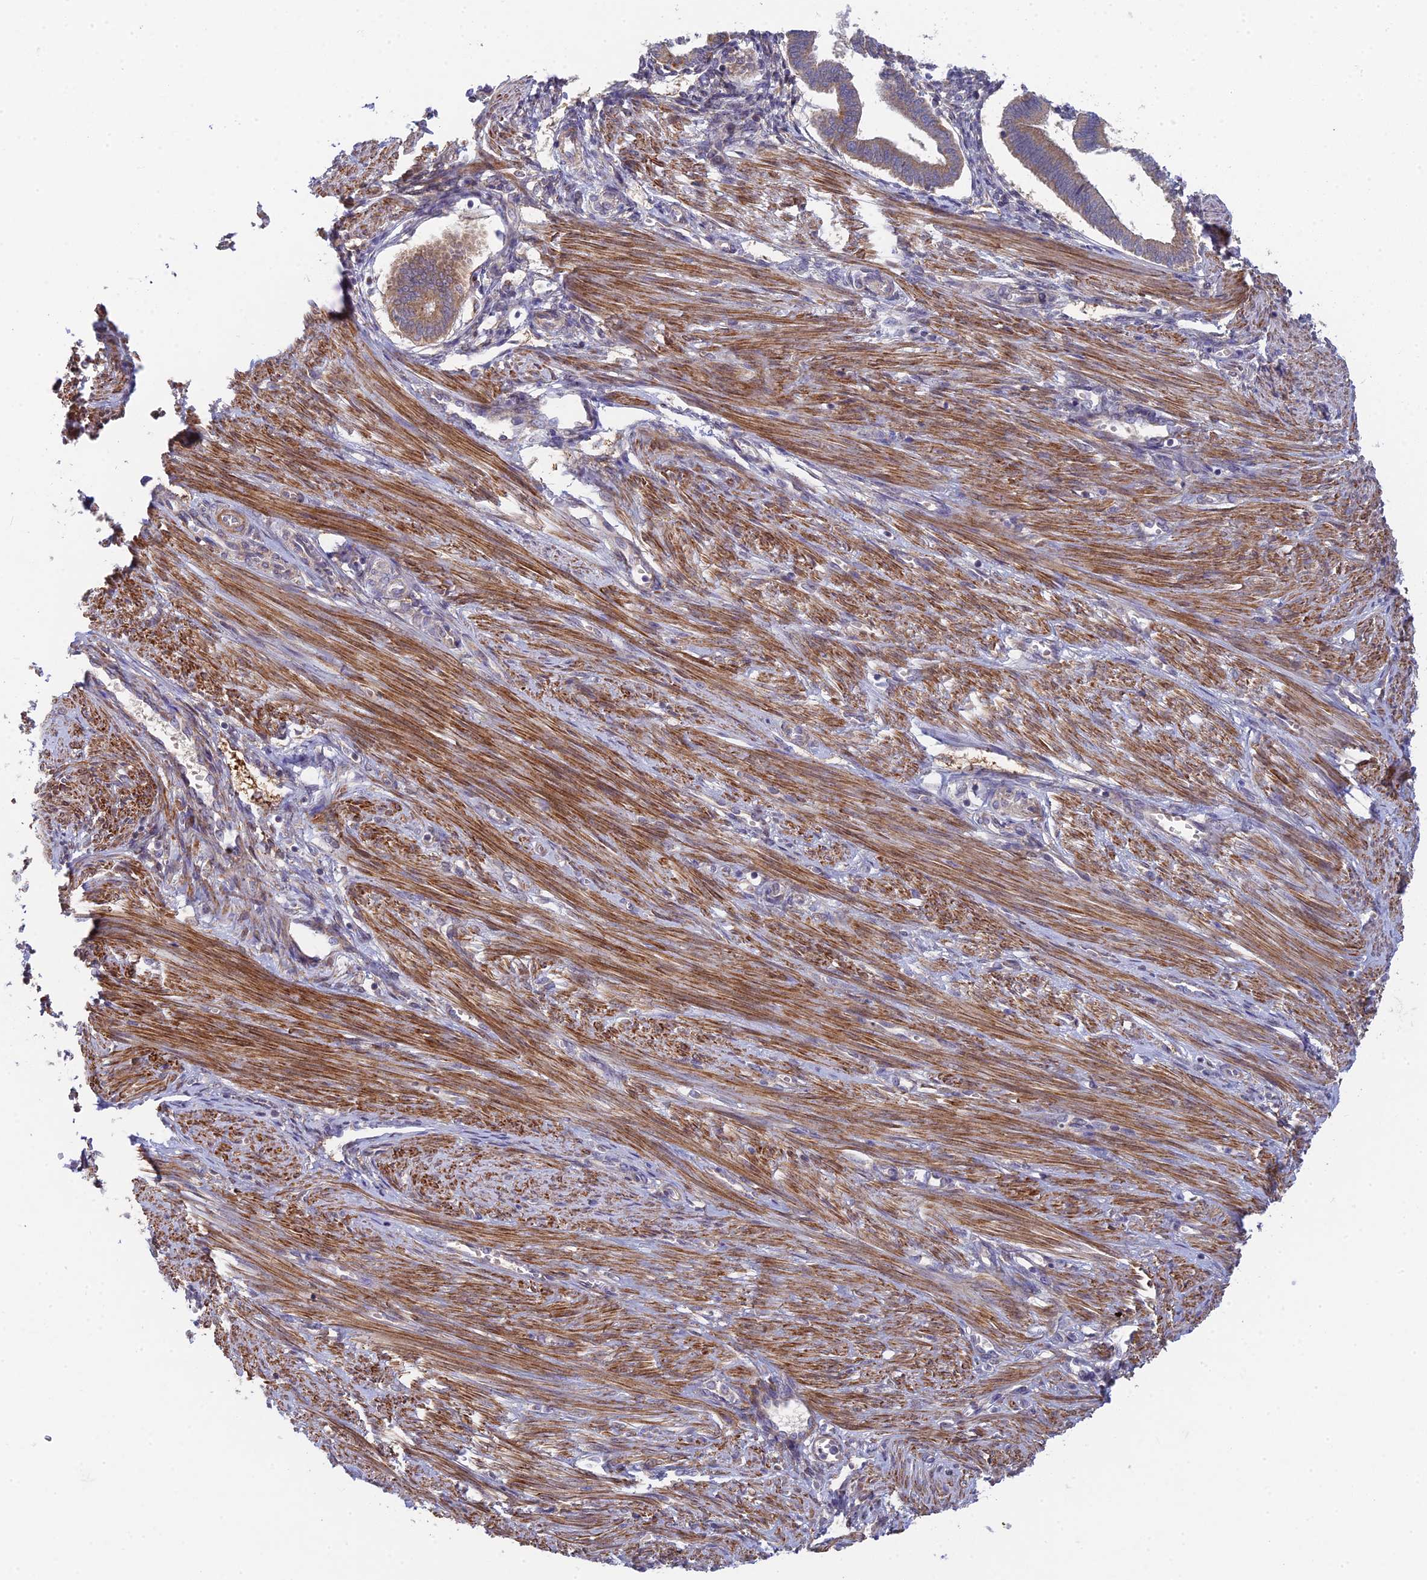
{"staining": {"intensity": "weak", "quantity": ">75%", "location": "cytoplasmic/membranous"}, "tissue": "endometrium", "cell_type": "Cells in endometrial stroma", "image_type": "normal", "snomed": [{"axis": "morphology", "description": "Normal tissue, NOS"}, {"axis": "topography", "description": "Endometrium"}], "caption": "A brown stain highlights weak cytoplasmic/membranous expression of a protein in cells in endometrial stroma of unremarkable human endometrium.", "gene": "INCA1", "patient": {"sex": "female", "age": 24}}